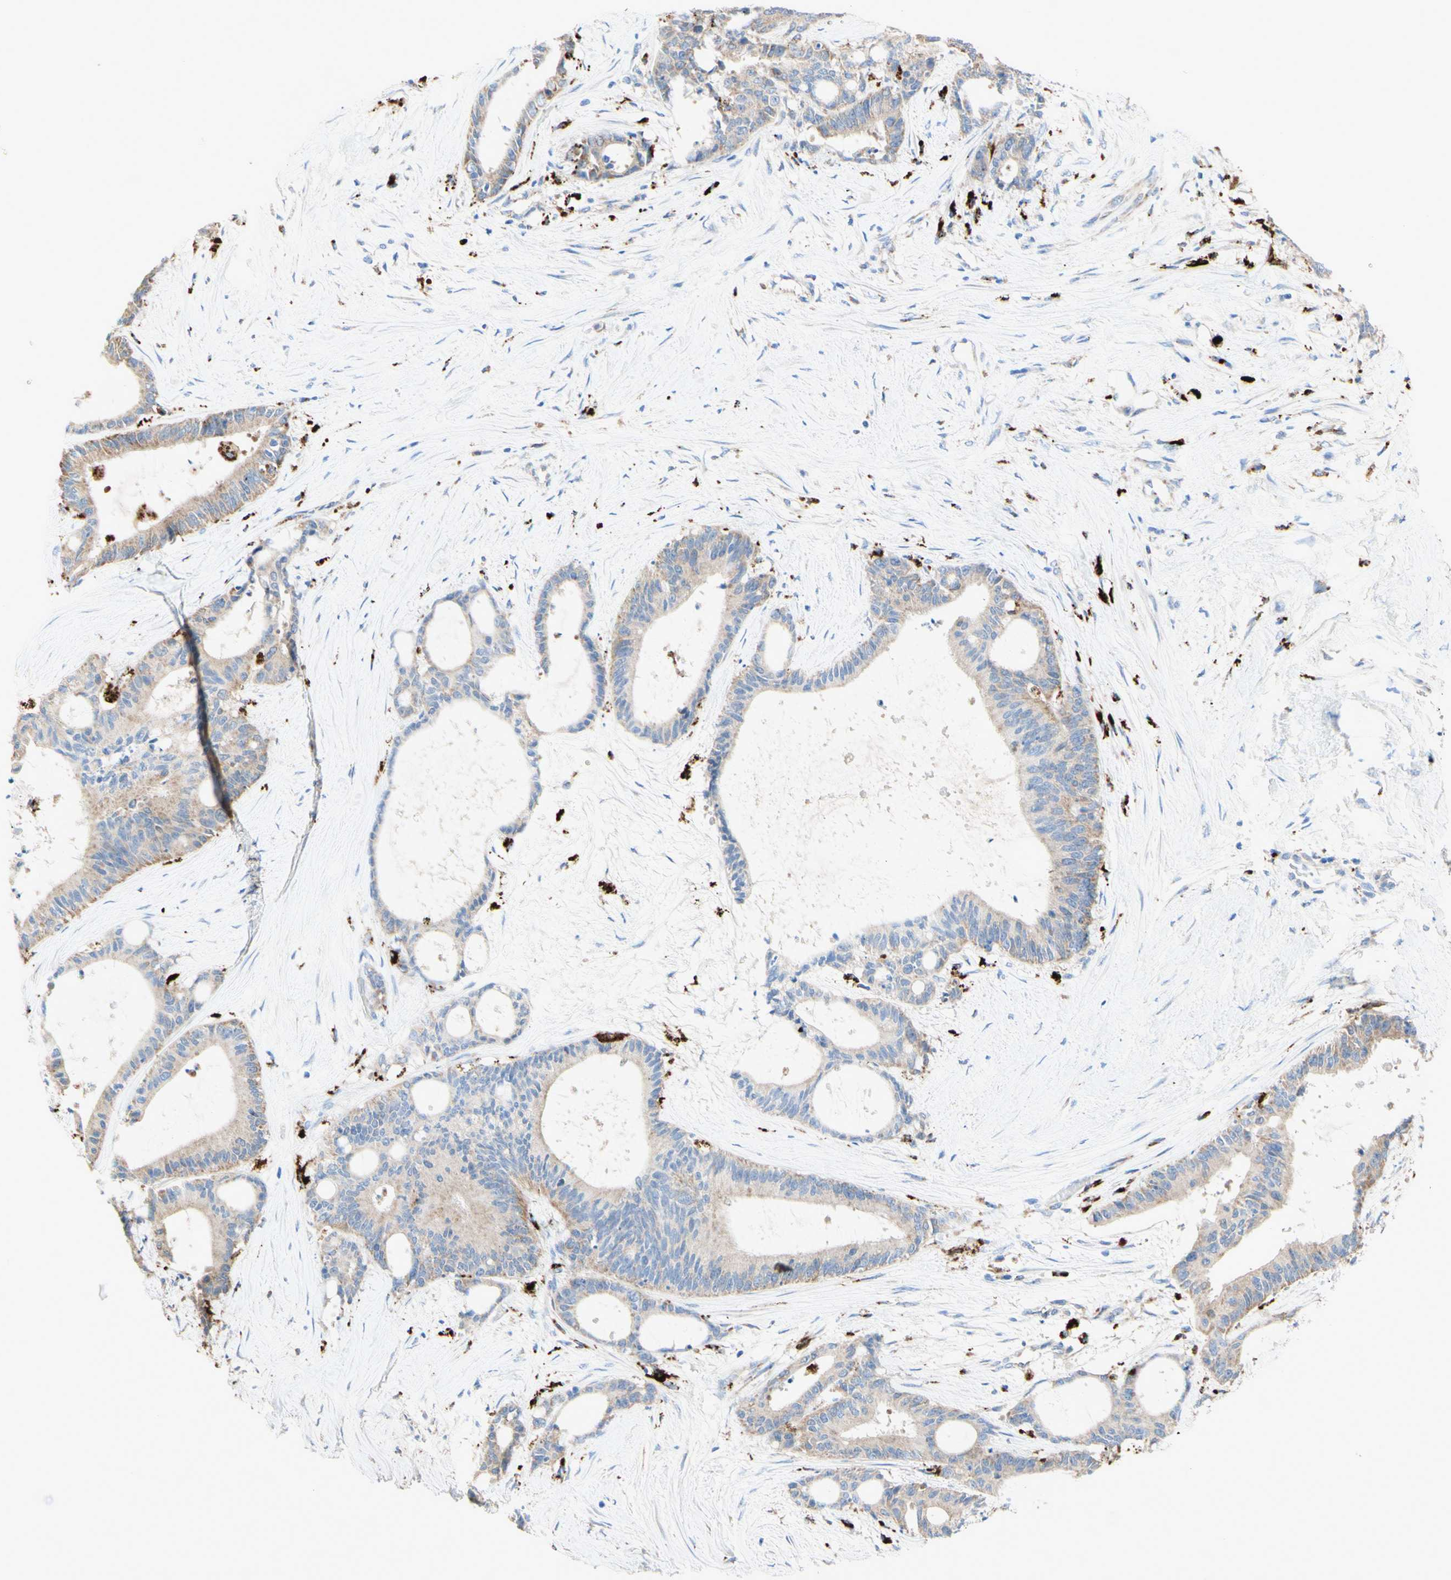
{"staining": {"intensity": "moderate", "quantity": "25%-75%", "location": "cytoplasmic/membranous"}, "tissue": "liver cancer", "cell_type": "Tumor cells", "image_type": "cancer", "snomed": [{"axis": "morphology", "description": "Cholangiocarcinoma"}, {"axis": "topography", "description": "Liver"}], "caption": "About 25%-75% of tumor cells in liver cancer exhibit moderate cytoplasmic/membranous protein positivity as visualized by brown immunohistochemical staining.", "gene": "URB2", "patient": {"sex": "female", "age": 73}}